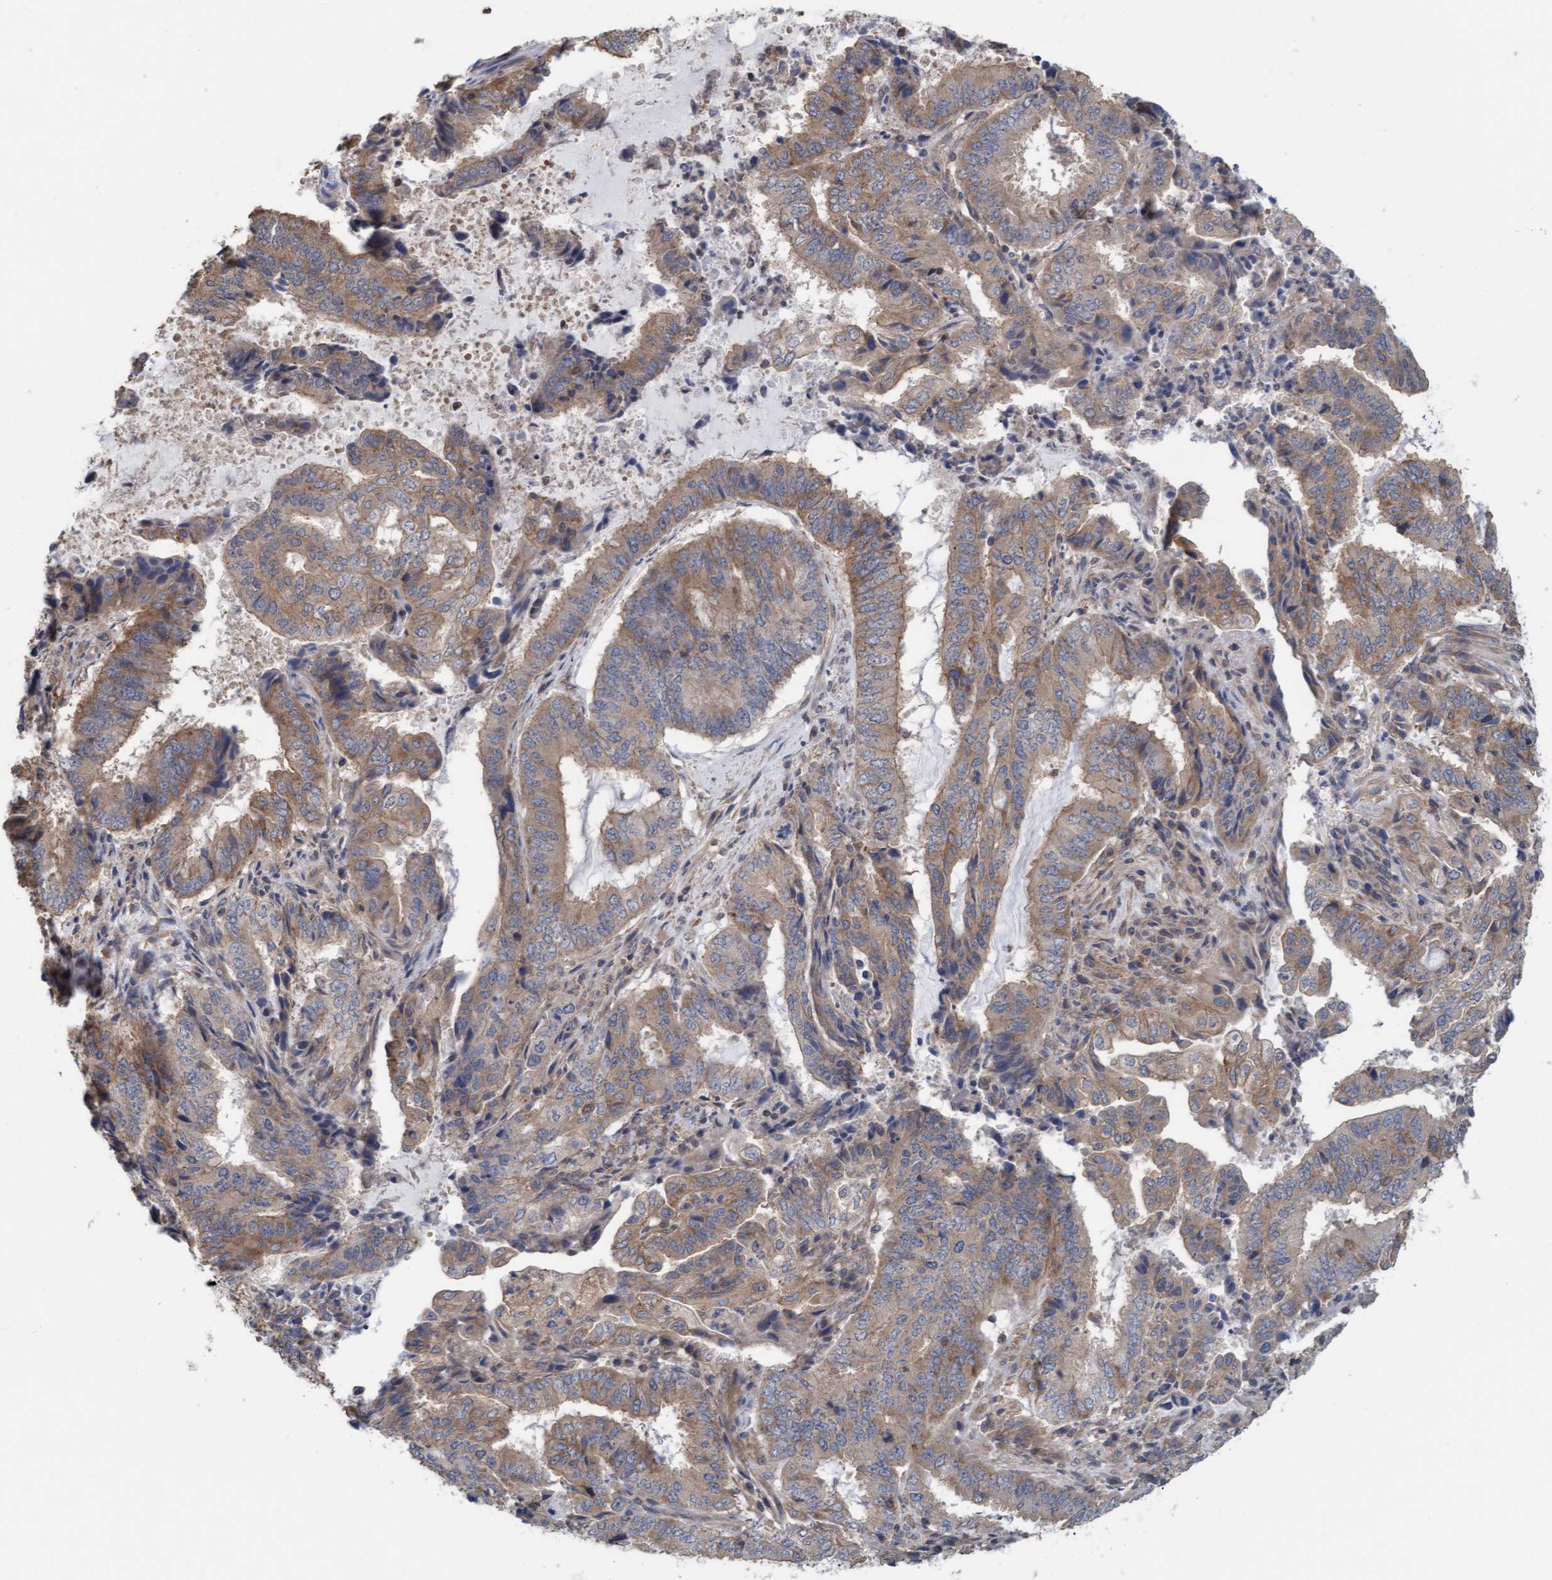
{"staining": {"intensity": "moderate", "quantity": ">75%", "location": "cytoplasmic/membranous"}, "tissue": "endometrial cancer", "cell_type": "Tumor cells", "image_type": "cancer", "snomed": [{"axis": "morphology", "description": "Adenocarcinoma, NOS"}, {"axis": "topography", "description": "Endometrium"}], "caption": "Protein expression analysis of human endometrial cancer reveals moderate cytoplasmic/membranous positivity in about >75% of tumor cells.", "gene": "FXR2", "patient": {"sex": "female", "age": 51}}